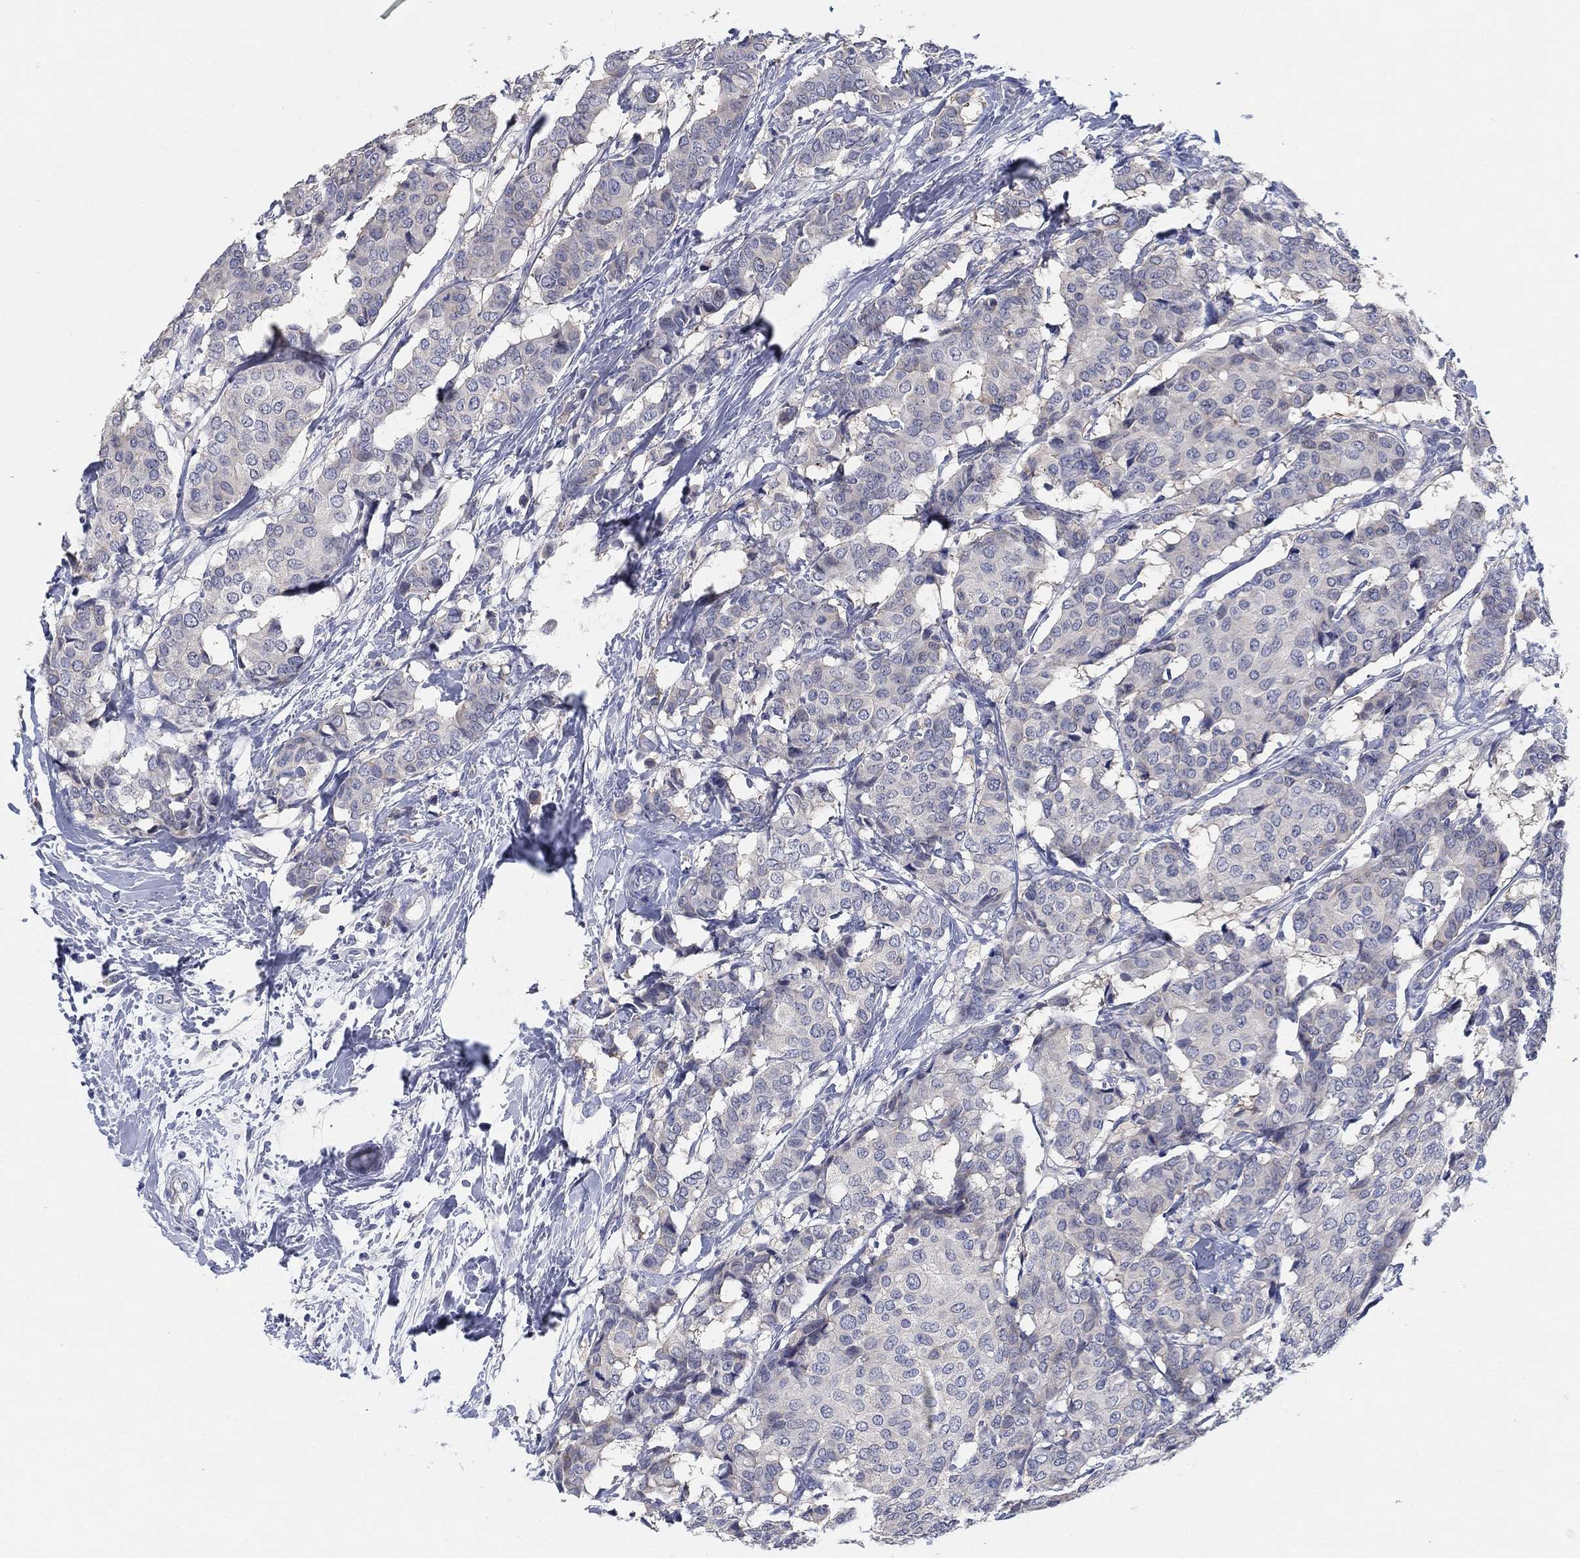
{"staining": {"intensity": "negative", "quantity": "none", "location": "none"}, "tissue": "breast cancer", "cell_type": "Tumor cells", "image_type": "cancer", "snomed": [{"axis": "morphology", "description": "Duct carcinoma"}, {"axis": "topography", "description": "Breast"}], "caption": "IHC histopathology image of human breast cancer stained for a protein (brown), which demonstrates no expression in tumor cells.", "gene": "CLUL1", "patient": {"sex": "female", "age": 75}}